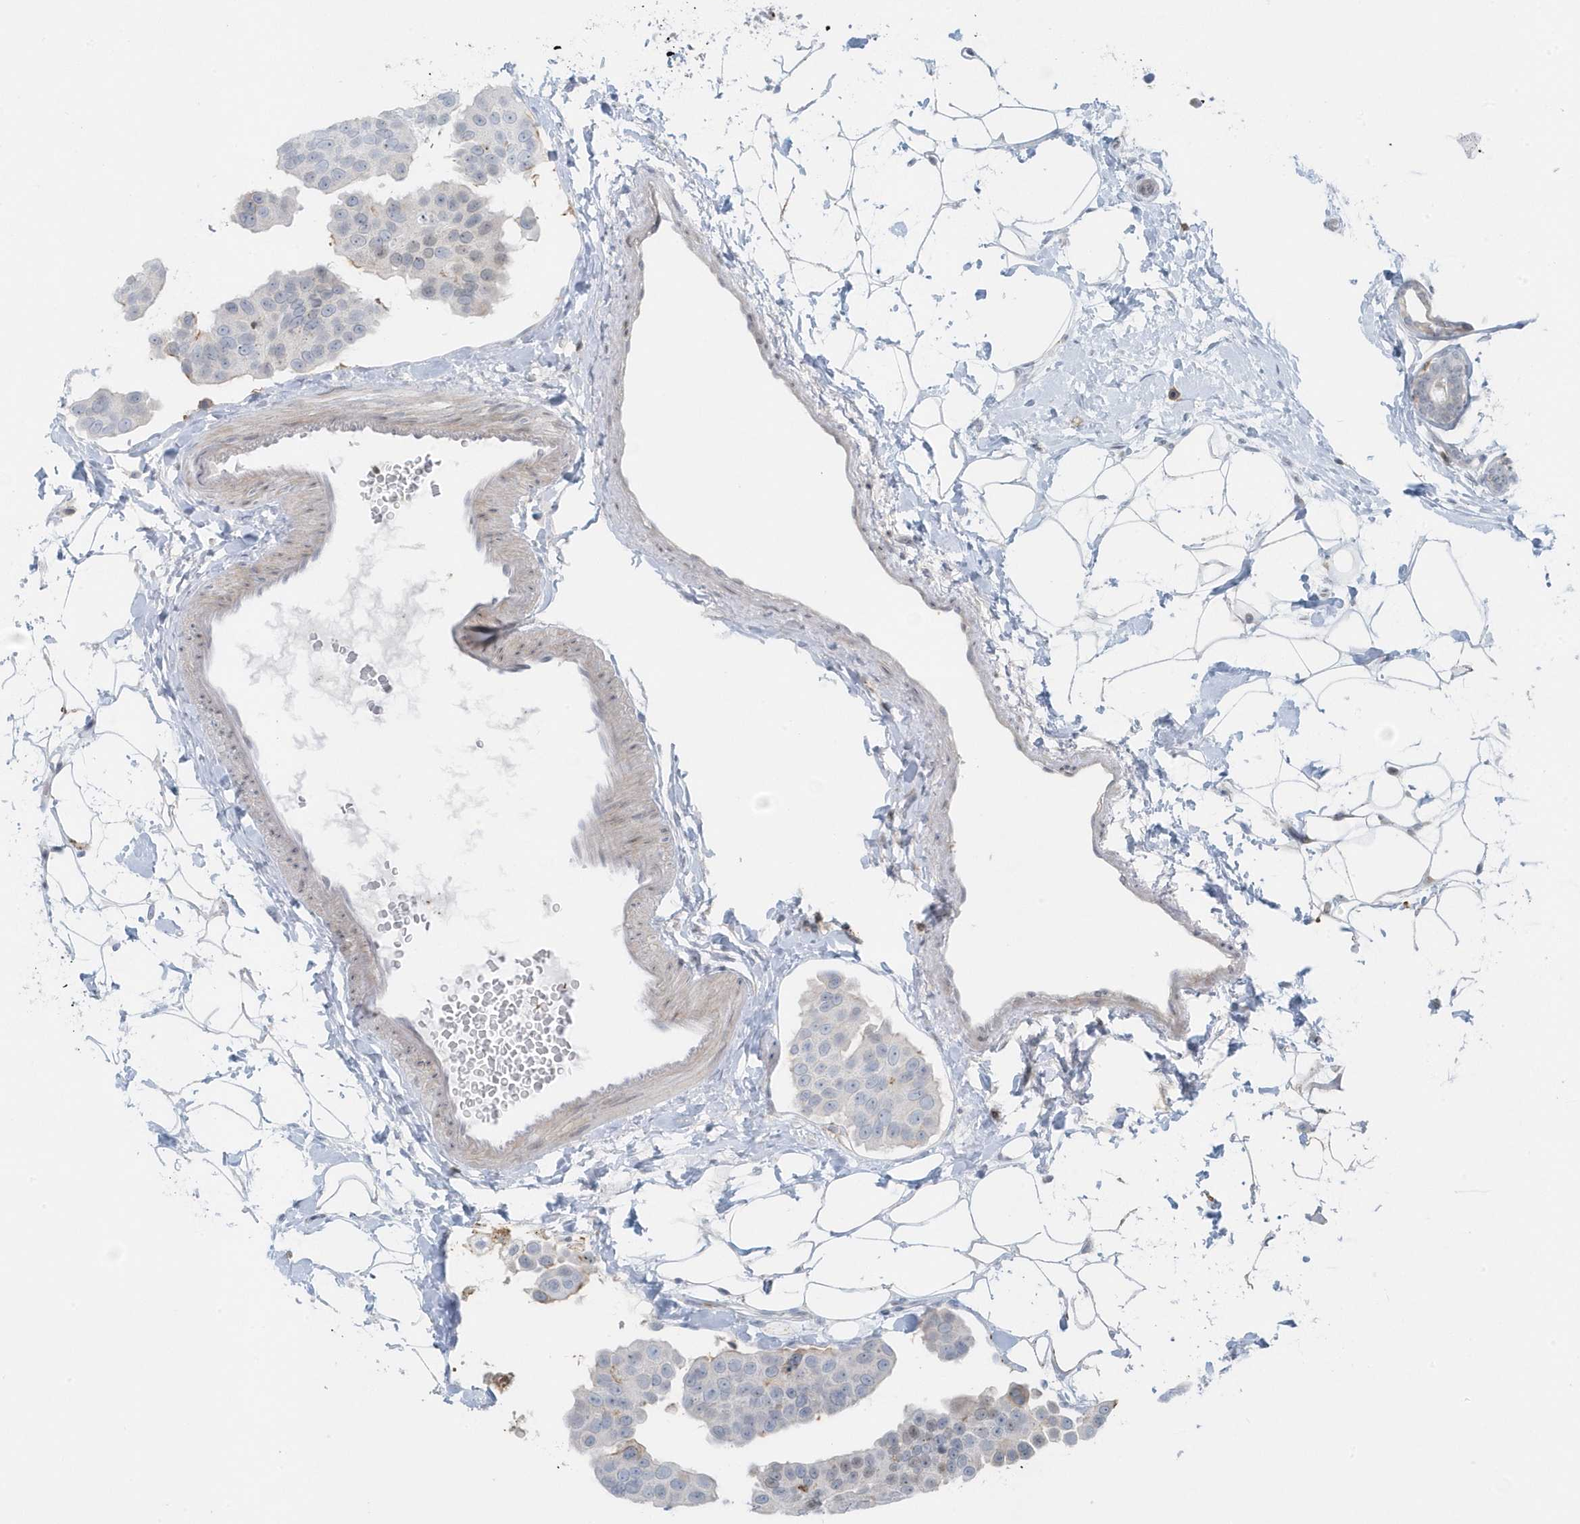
{"staining": {"intensity": "negative", "quantity": "none", "location": "none"}, "tissue": "breast cancer", "cell_type": "Tumor cells", "image_type": "cancer", "snomed": [{"axis": "morphology", "description": "Normal tissue, NOS"}, {"axis": "morphology", "description": "Duct carcinoma"}, {"axis": "topography", "description": "Breast"}], "caption": "Breast cancer was stained to show a protein in brown. There is no significant expression in tumor cells. (DAB IHC with hematoxylin counter stain).", "gene": "CACNB2", "patient": {"sex": "female", "age": 39}}